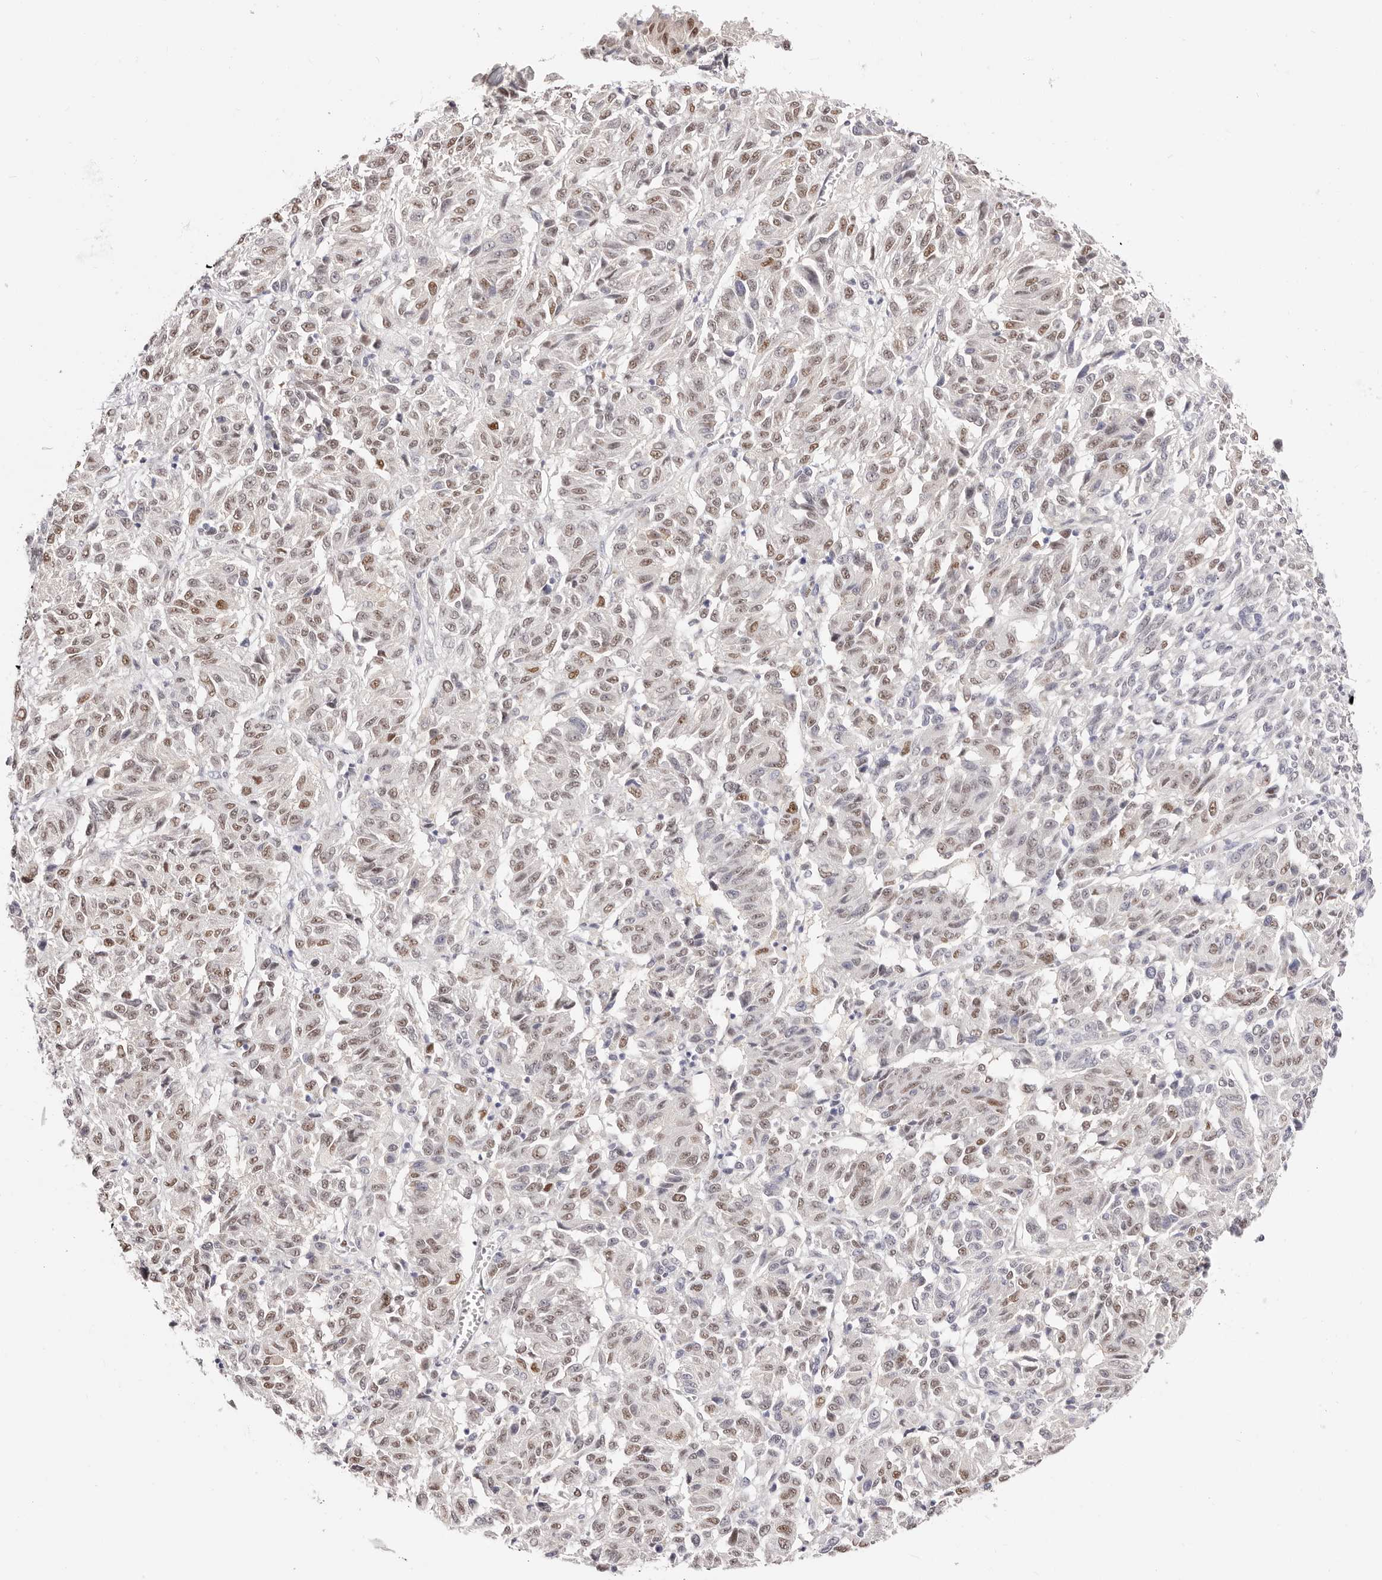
{"staining": {"intensity": "weak", "quantity": ">75%", "location": "nuclear"}, "tissue": "melanoma", "cell_type": "Tumor cells", "image_type": "cancer", "snomed": [{"axis": "morphology", "description": "Malignant melanoma, Metastatic site"}, {"axis": "topography", "description": "Lung"}], "caption": "About >75% of tumor cells in human melanoma exhibit weak nuclear protein expression as visualized by brown immunohistochemical staining.", "gene": "TKT", "patient": {"sex": "male", "age": 64}}